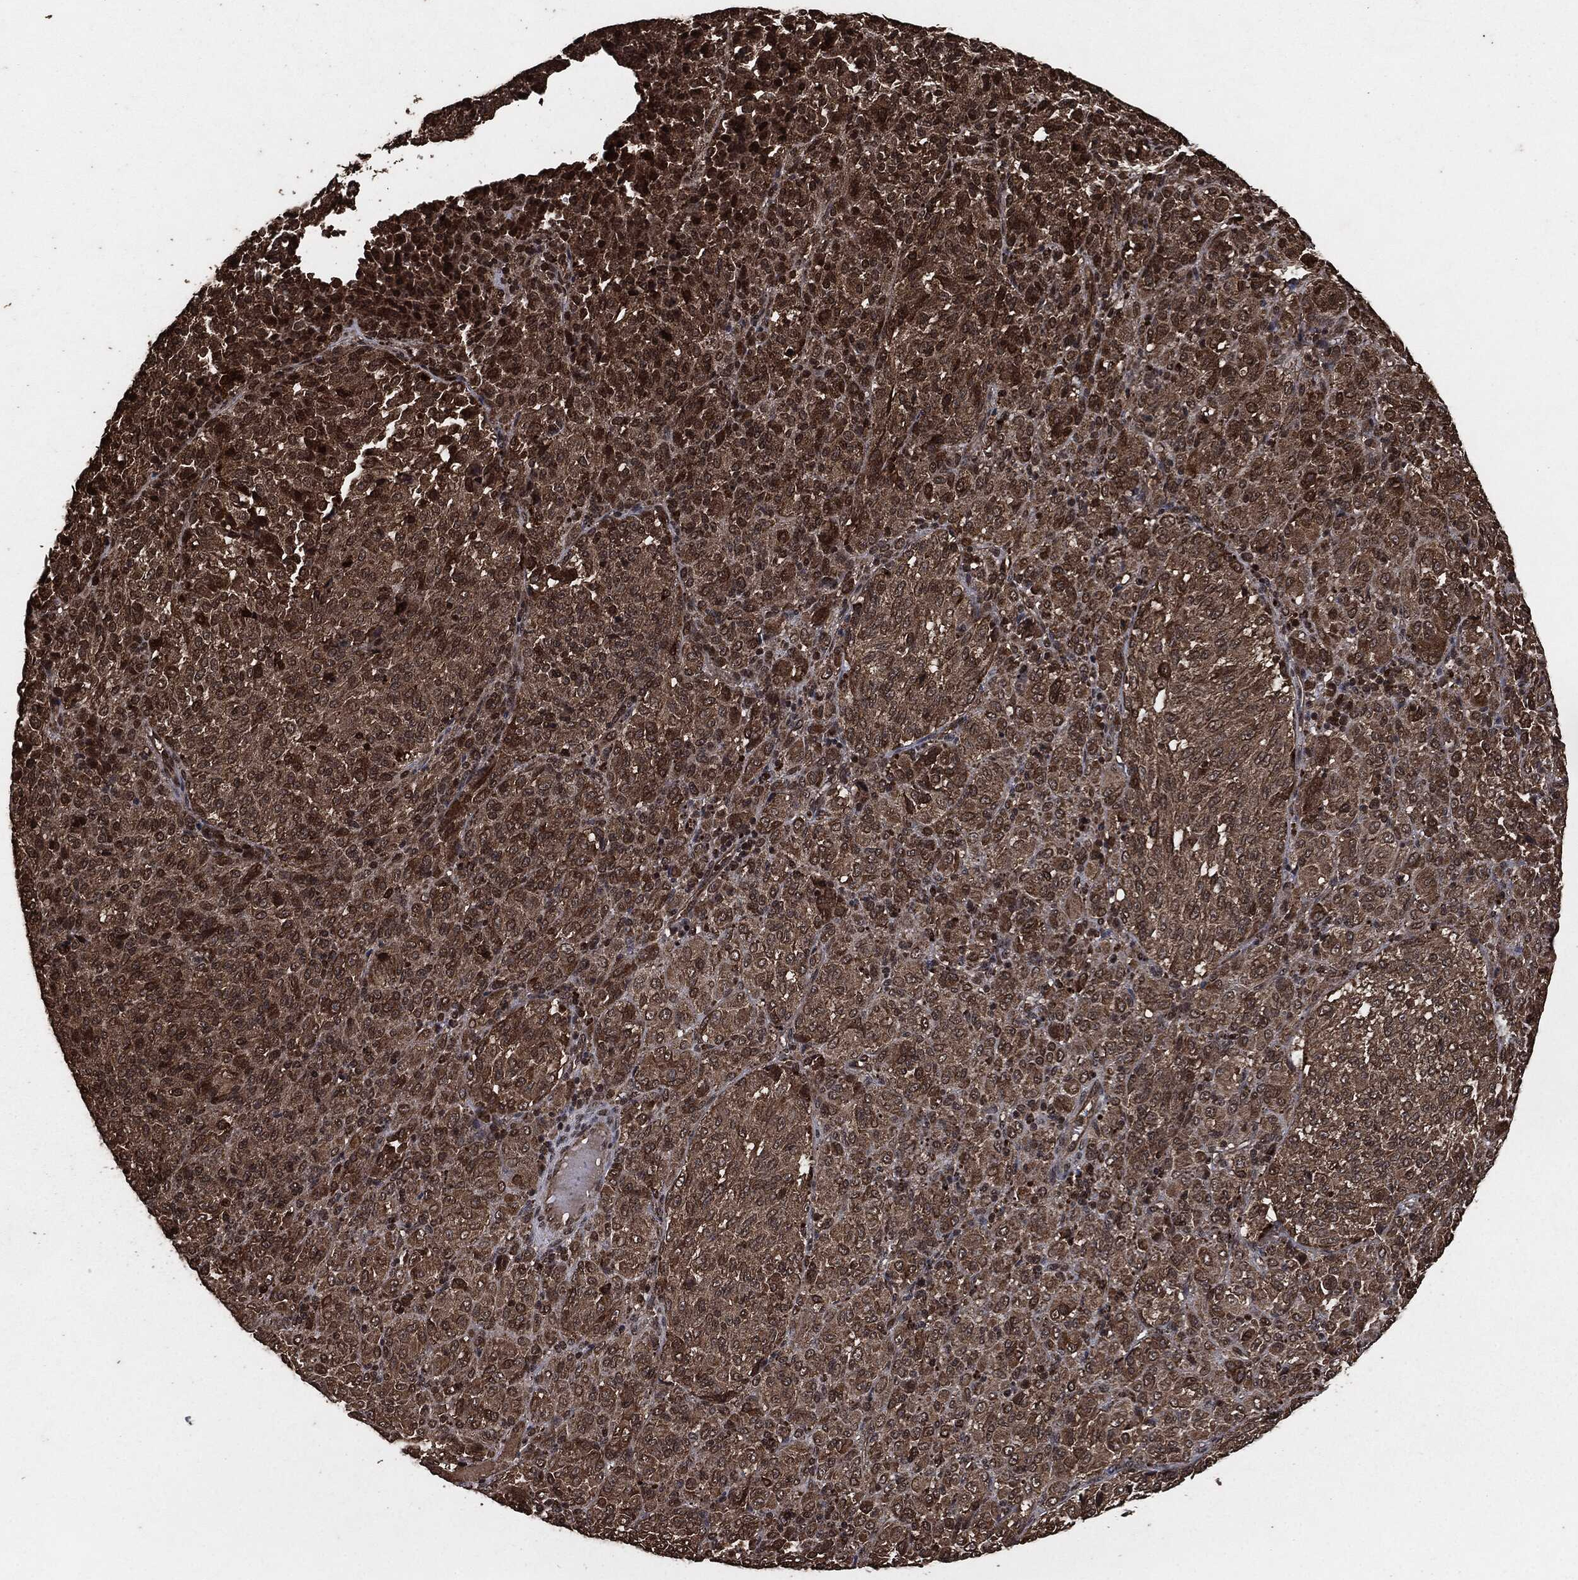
{"staining": {"intensity": "strong", "quantity": "25%-75%", "location": "cytoplasmic/membranous"}, "tissue": "melanoma", "cell_type": "Tumor cells", "image_type": "cancer", "snomed": [{"axis": "morphology", "description": "Malignant melanoma, Metastatic site"}, {"axis": "topography", "description": "Brain"}], "caption": "Immunohistochemical staining of human malignant melanoma (metastatic site) exhibits high levels of strong cytoplasmic/membranous positivity in approximately 25%-75% of tumor cells. (DAB = brown stain, brightfield microscopy at high magnification).", "gene": "EGFR", "patient": {"sex": "female", "age": 56}}